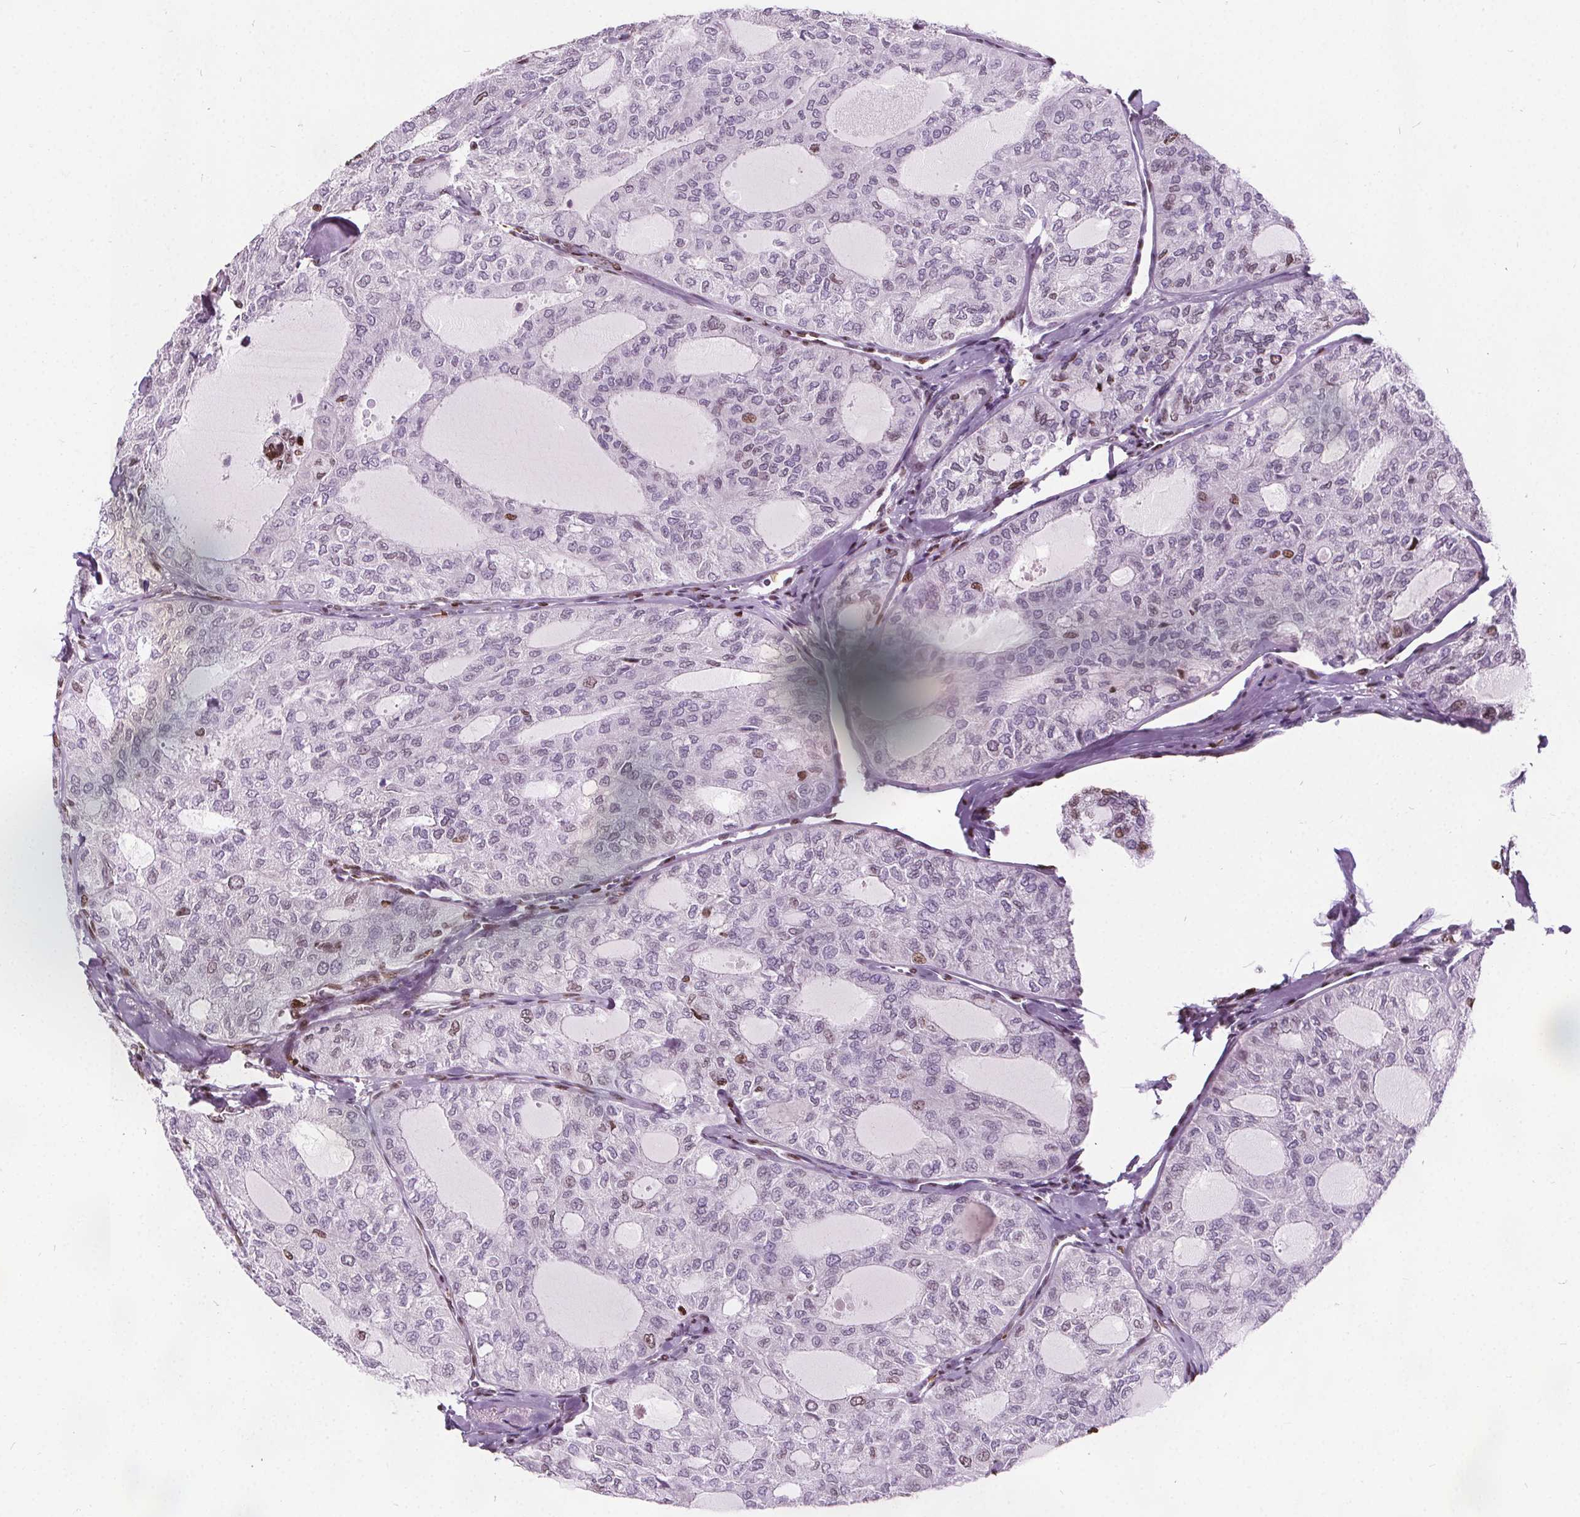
{"staining": {"intensity": "moderate", "quantity": "<25%", "location": "nuclear"}, "tissue": "thyroid cancer", "cell_type": "Tumor cells", "image_type": "cancer", "snomed": [{"axis": "morphology", "description": "Follicular adenoma carcinoma, NOS"}, {"axis": "topography", "description": "Thyroid gland"}], "caption": "Protein analysis of follicular adenoma carcinoma (thyroid) tissue demonstrates moderate nuclear expression in about <25% of tumor cells.", "gene": "ISLR2", "patient": {"sex": "male", "age": 75}}